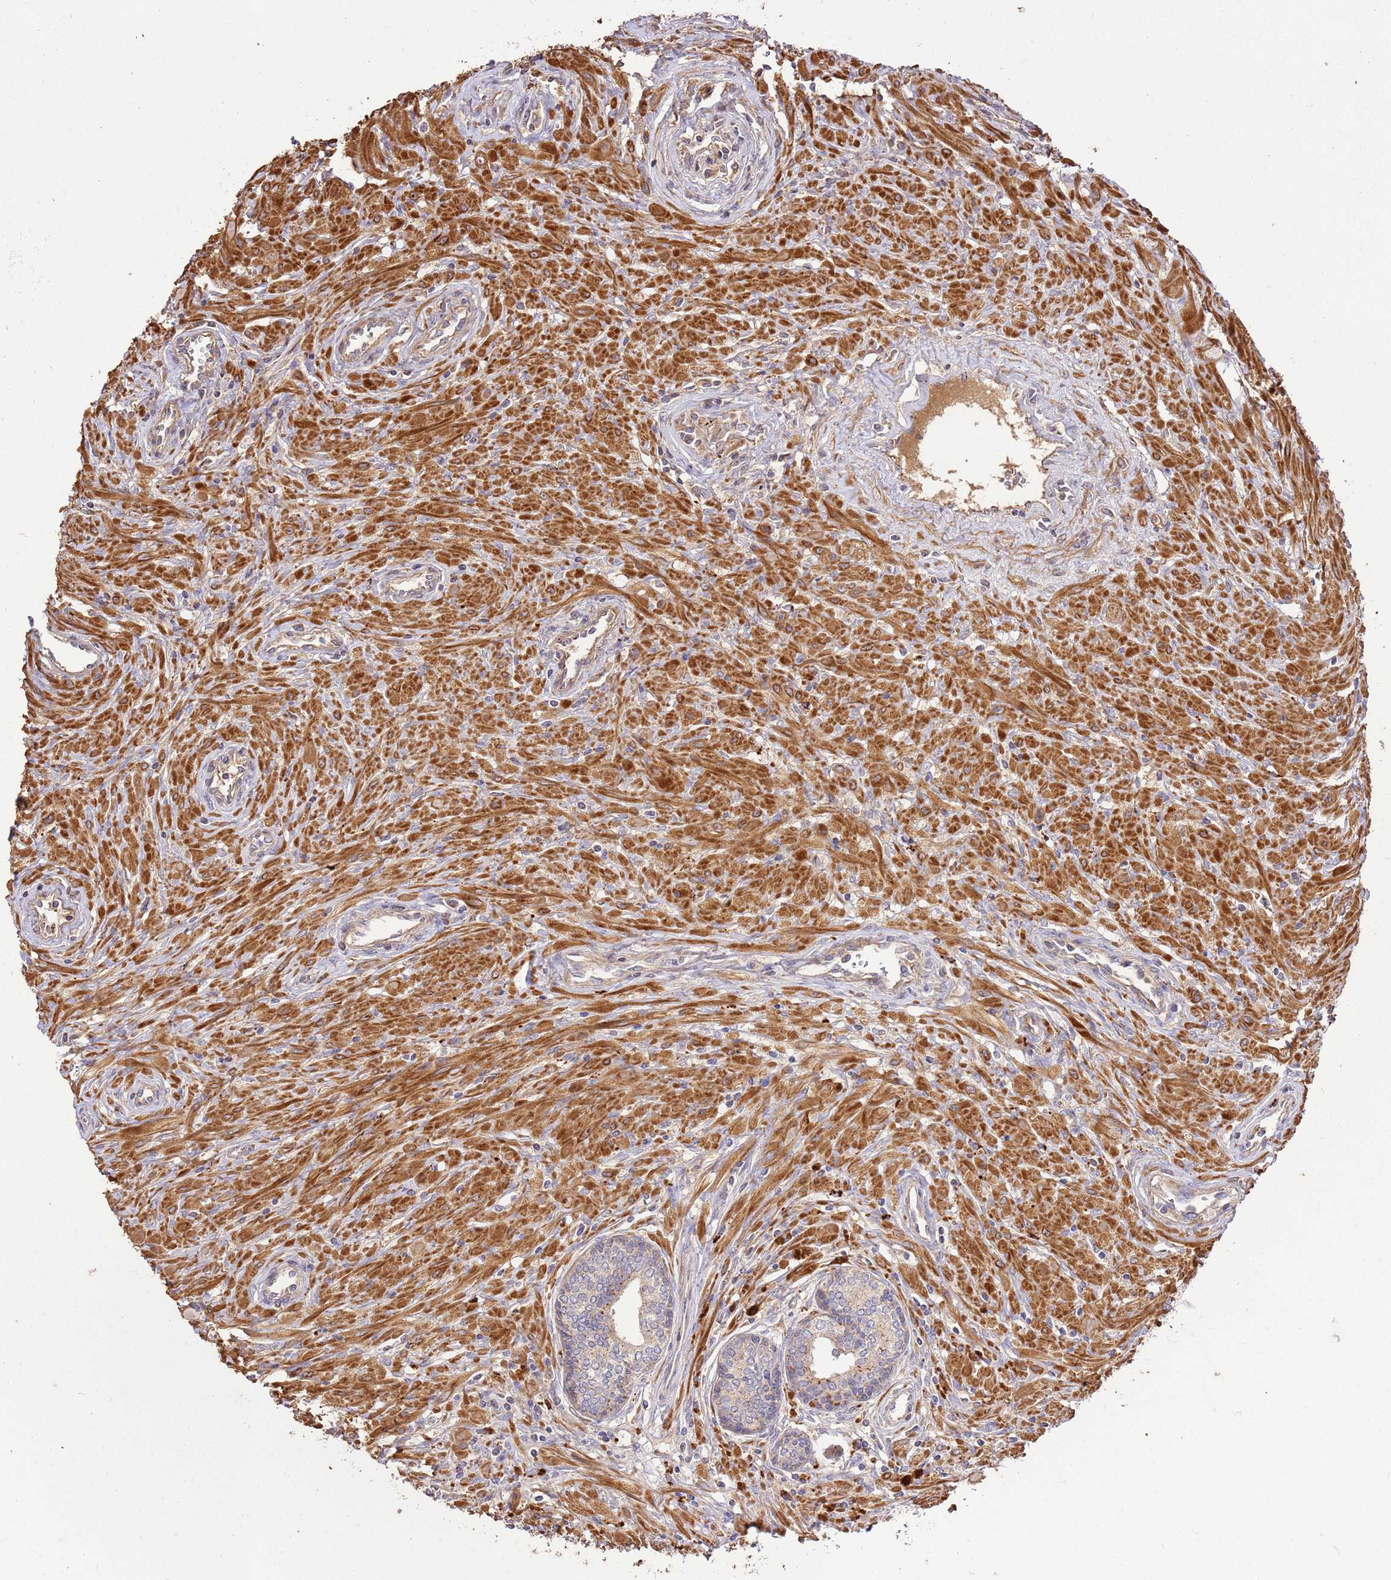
{"staining": {"intensity": "weak", "quantity": "25%-75%", "location": "cytoplasmic/membranous"}, "tissue": "prostate cancer", "cell_type": "Tumor cells", "image_type": "cancer", "snomed": [{"axis": "morphology", "description": "Adenocarcinoma, High grade"}, {"axis": "topography", "description": "Prostate"}], "caption": "Adenocarcinoma (high-grade) (prostate) tissue reveals weak cytoplasmic/membranous expression in approximately 25%-75% of tumor cells, visualized by immunohistochemistry.", "gene": "CEP55", "patient": {"sex": "male", "age": 68}}